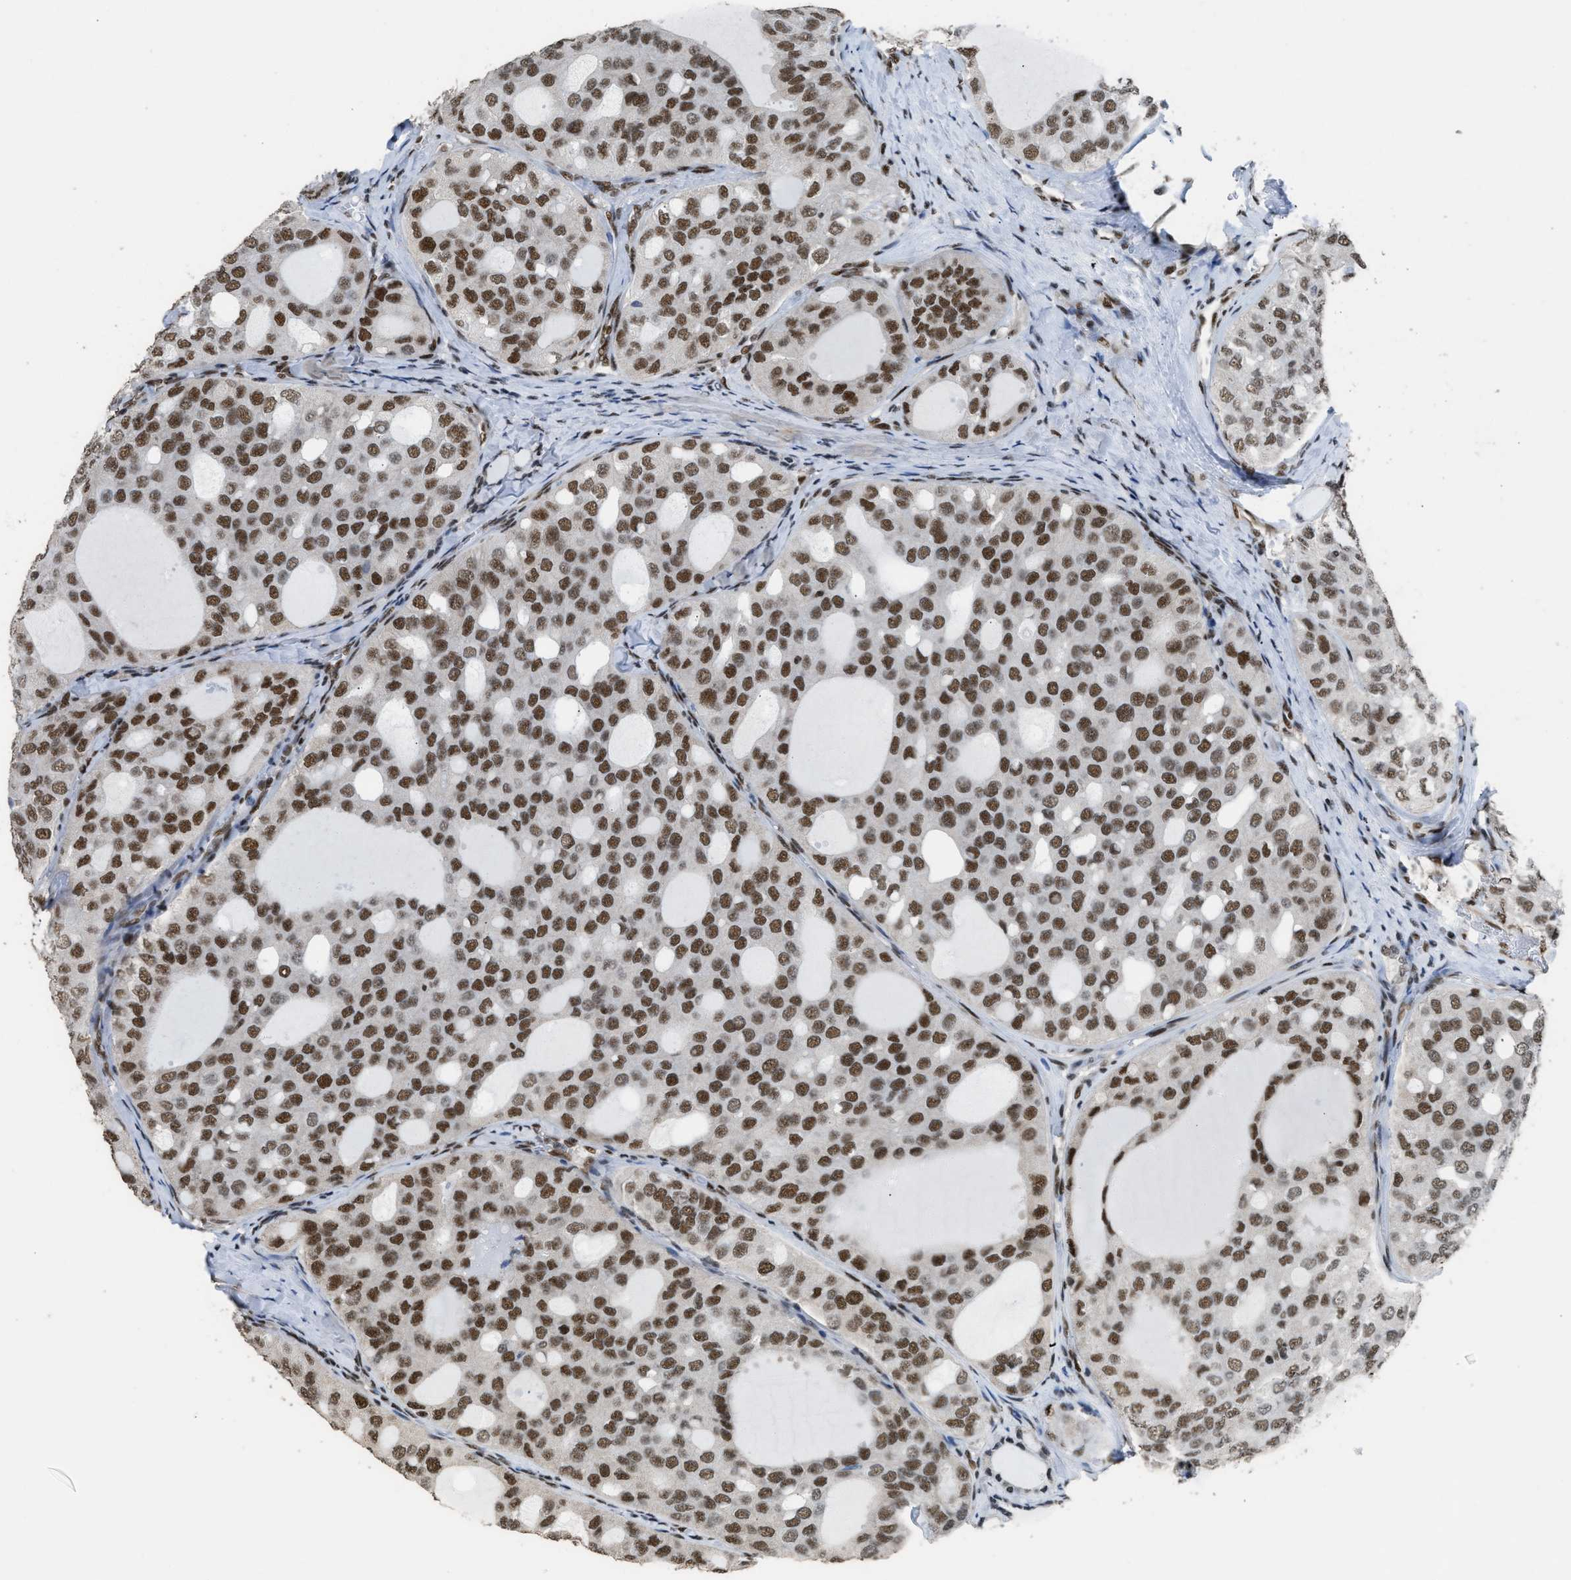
{"staining": {"intensity": "strong", "quantity": ">75%", "location": "nuclear"}, "tissue": "thyroid cancer", "cell_type": "Tumor cells", "image_type": "cancer", "snomed": [{"axis": "morphology", "description": "Follicular adenoma carcinoma, NOS"}, {"axis": "topography", "description": "Thyroid gland"}], "caption": "A brown stain shows strong nuclear staining of a protein in human thyroid cancer (follicular adenoma carcinoma) tumor cells. Nuclei are stained in blue.", "gene": "SCAF4", "patient": {"sex": "male", "age": 75}}